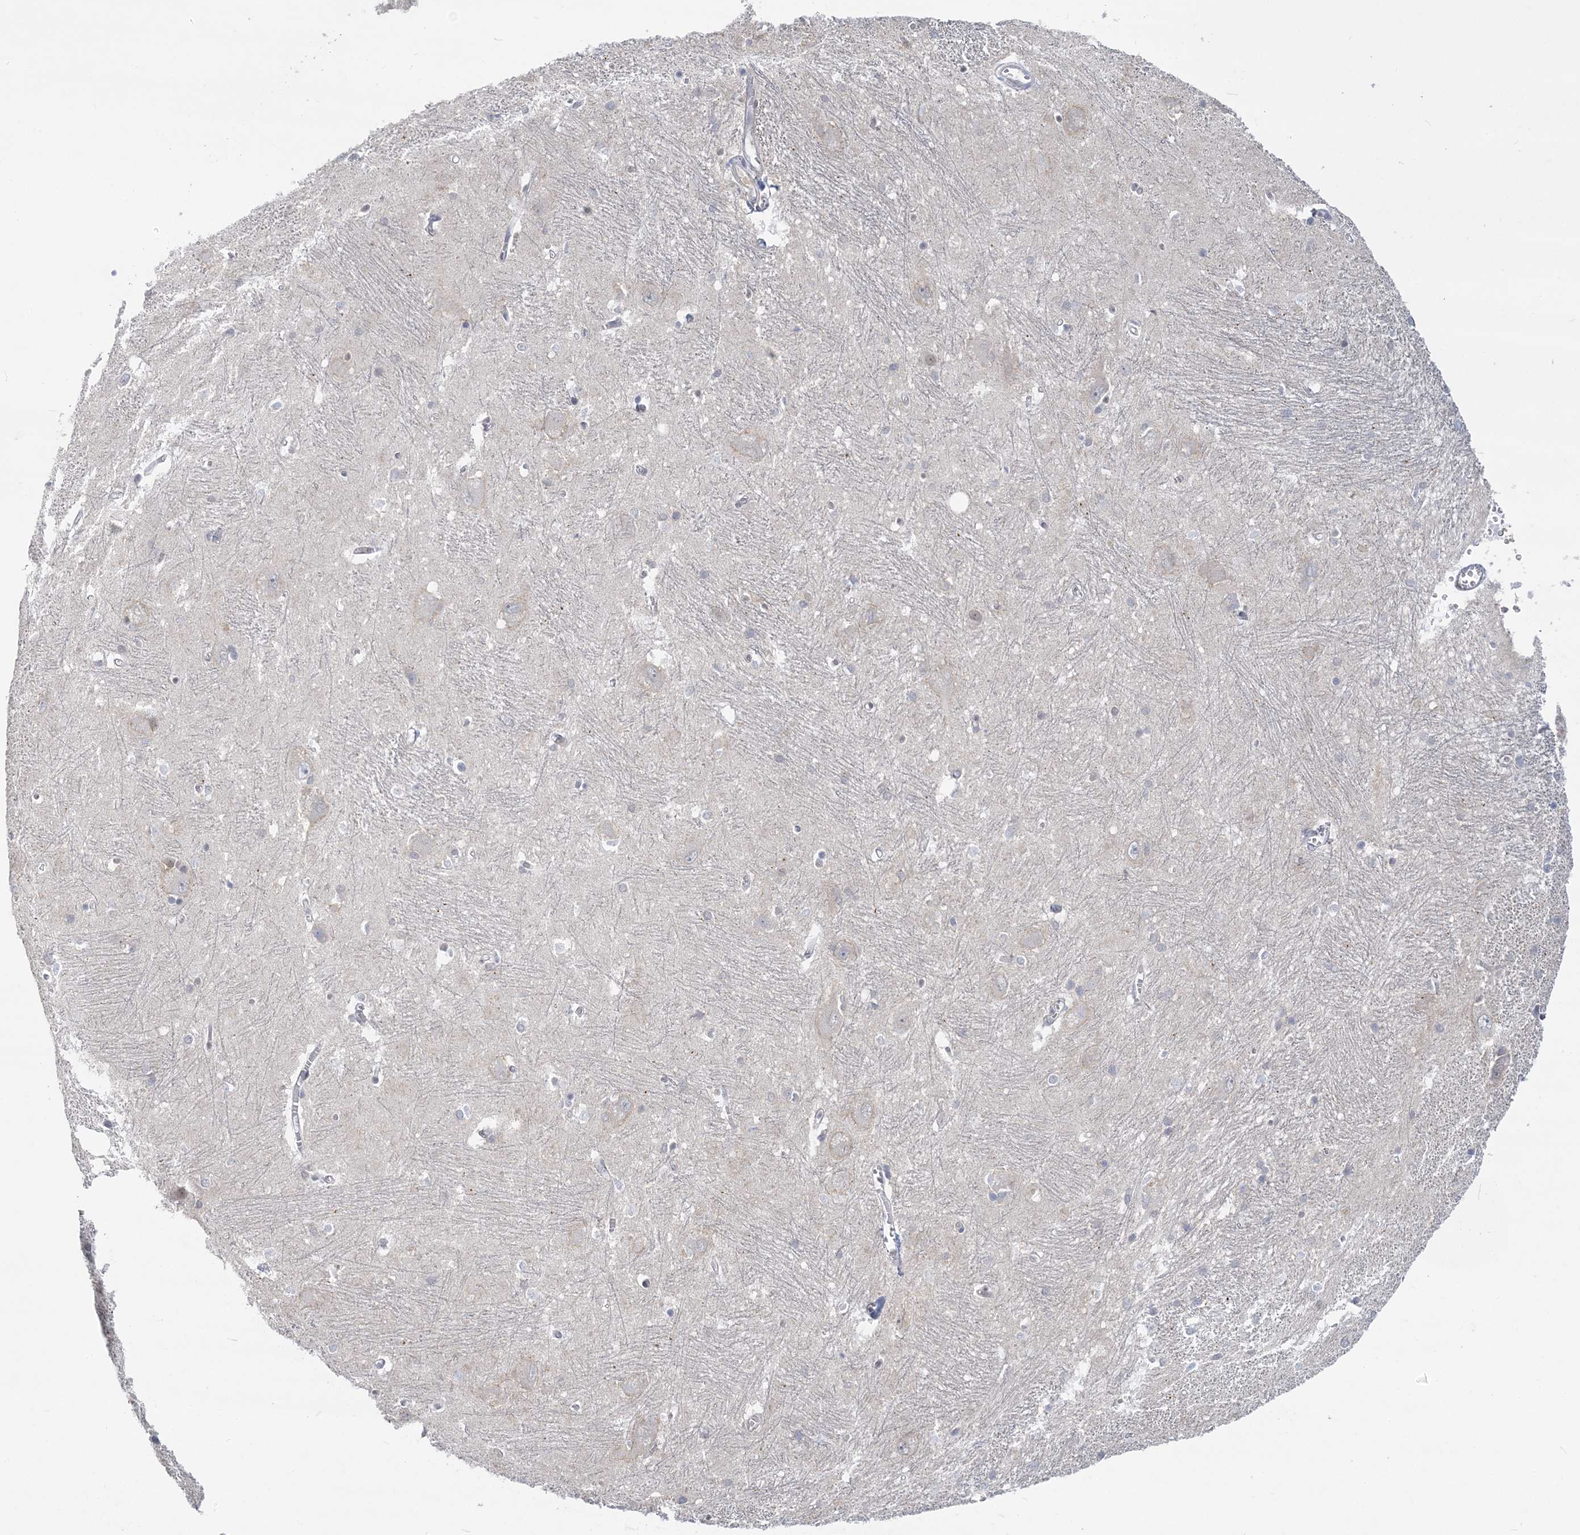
{"staining": {"intensity": "weak", "quantity": "<25%", "location": "nuclear"}, "tissue": "caudate", "cell_type": "Glial cells", "image_type": "normal", "snomed": [{"axis": "morphology", "description": "Normal tissue, NOS"}, {"axis": "topography", "description": "Lateral ventricle wall"}], "caption": "A high-resolution photomicrograph shows immunohistochemistry (IHC) staining of benign caudate, which reveals no significant positivity in glial cells.", "gene": "ANKS1A", "patient": {"sex": "male", "age": 37}}